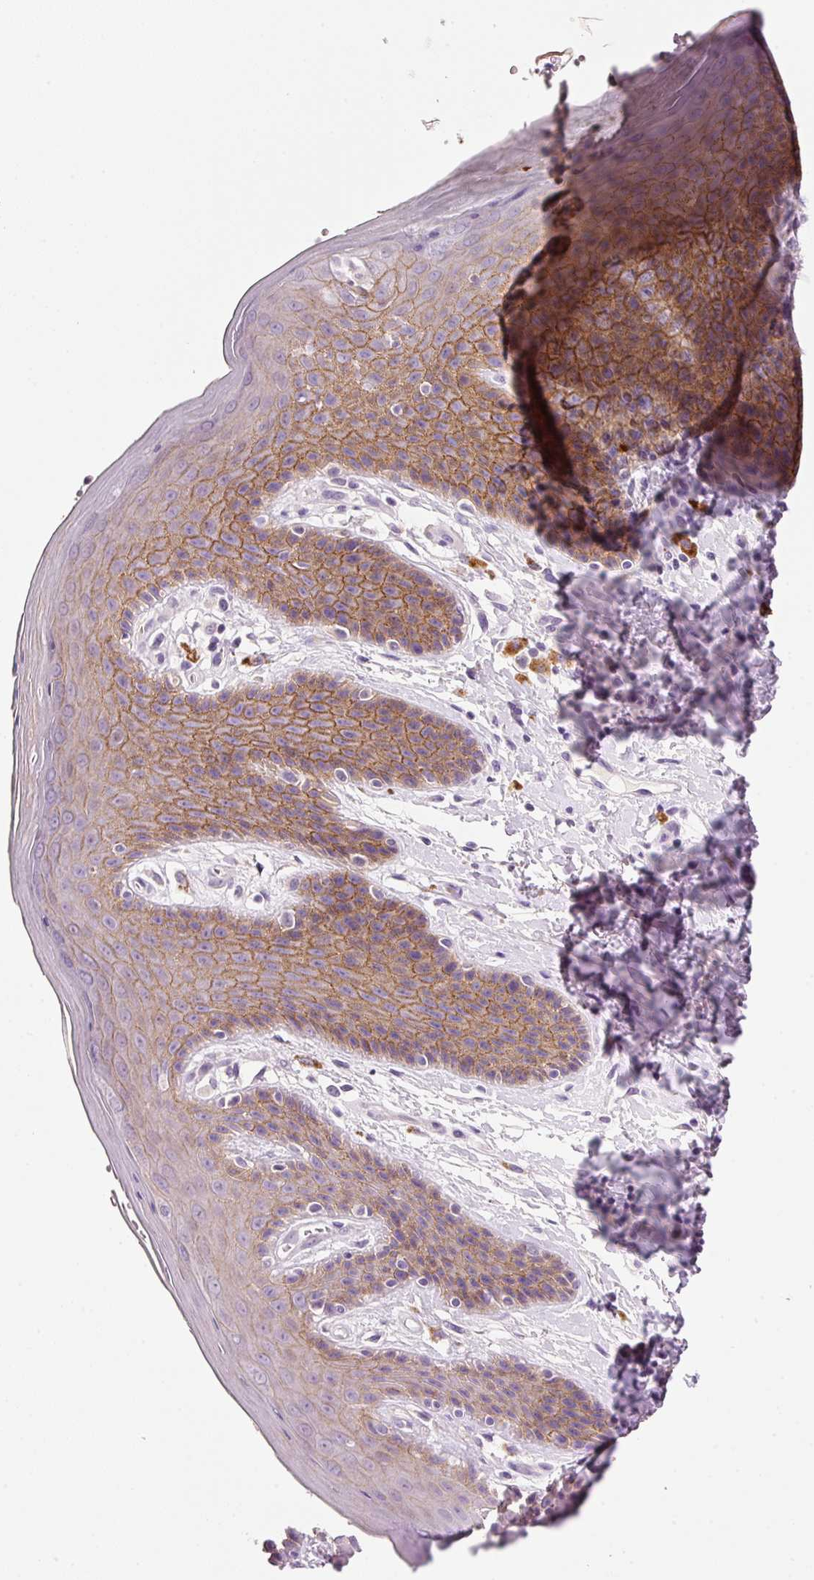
{"staining": {"intensity": "moderate", "quantity": "25%-75%", "location": "cytoplasmic/membranous"}, "tissue": "skin", "cell_type": "Epidermal cells", "image_type": "normal", "snomed": [{"axis": "morphology", "description": "Normal tissue, NOS"}, {"axis": "topography", "description": "Peripheral nerve tissue"}], "caption": "An immunohistochemistry photomicrograph of normal tissue is shown. Protein staining in brown highlights moderate cytoplasmic/membranous positivity in skin within epidermal cells. (IHC, brightfield microscopy, high magnification).", "gene": "TENT5C", "patient": {"sex": "male", "age": 51}}